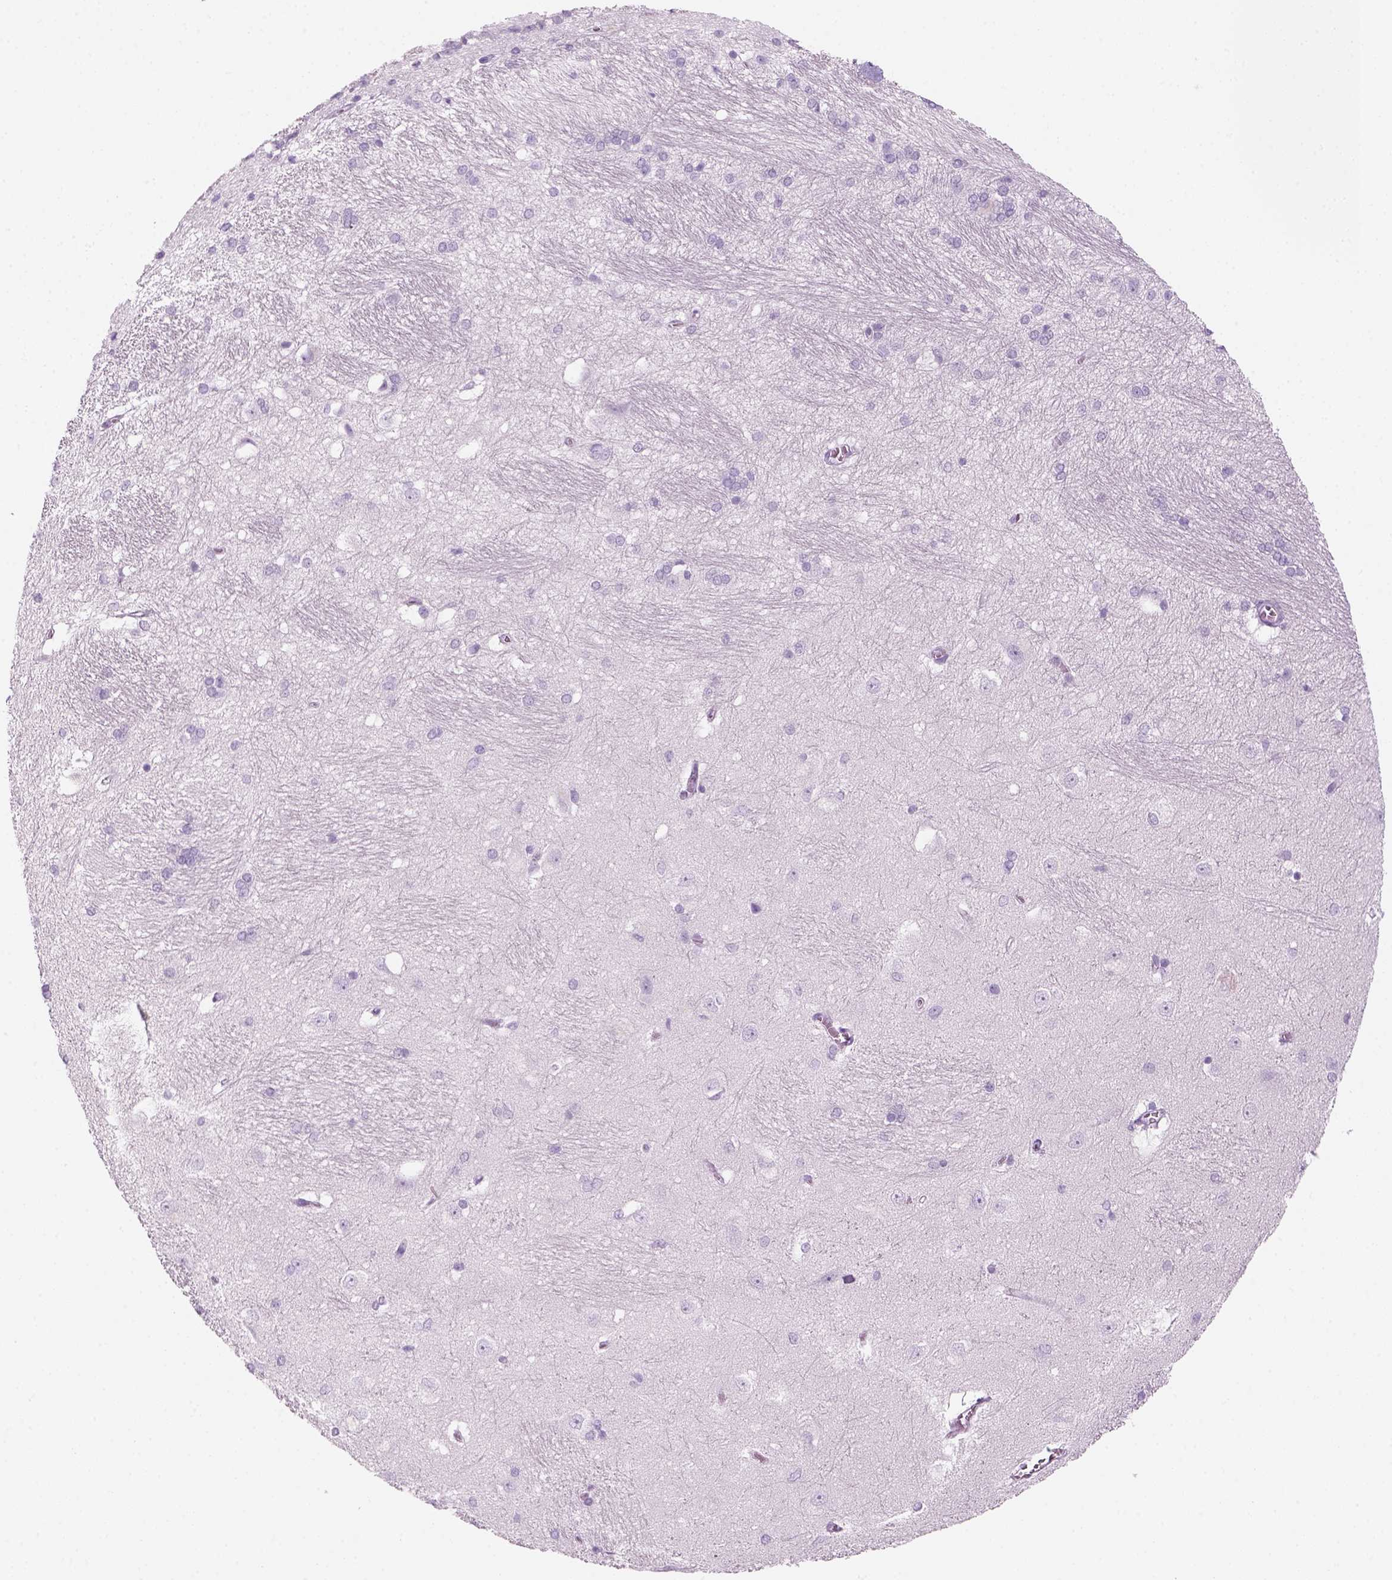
{"staining": {"intensity": "negative", "quantity": "none", "location": "none"}, "tissue": "hippocampus", "cell_type": "Glial cells", "image_type": "normal", "snomed": [{"axis": "morphology", "description": "Normal tissue, NOS"}, {"axis": "topography", "description": "Cerebral cortex"}, {"axis": "topography", "description": "Hippocampus"}], "caption": "Hippocampus stained for a protein using IHC exhibits no expression glial cells.", "gene": "KRTAP11", "patient": {"sex": "female", "age": 19}}